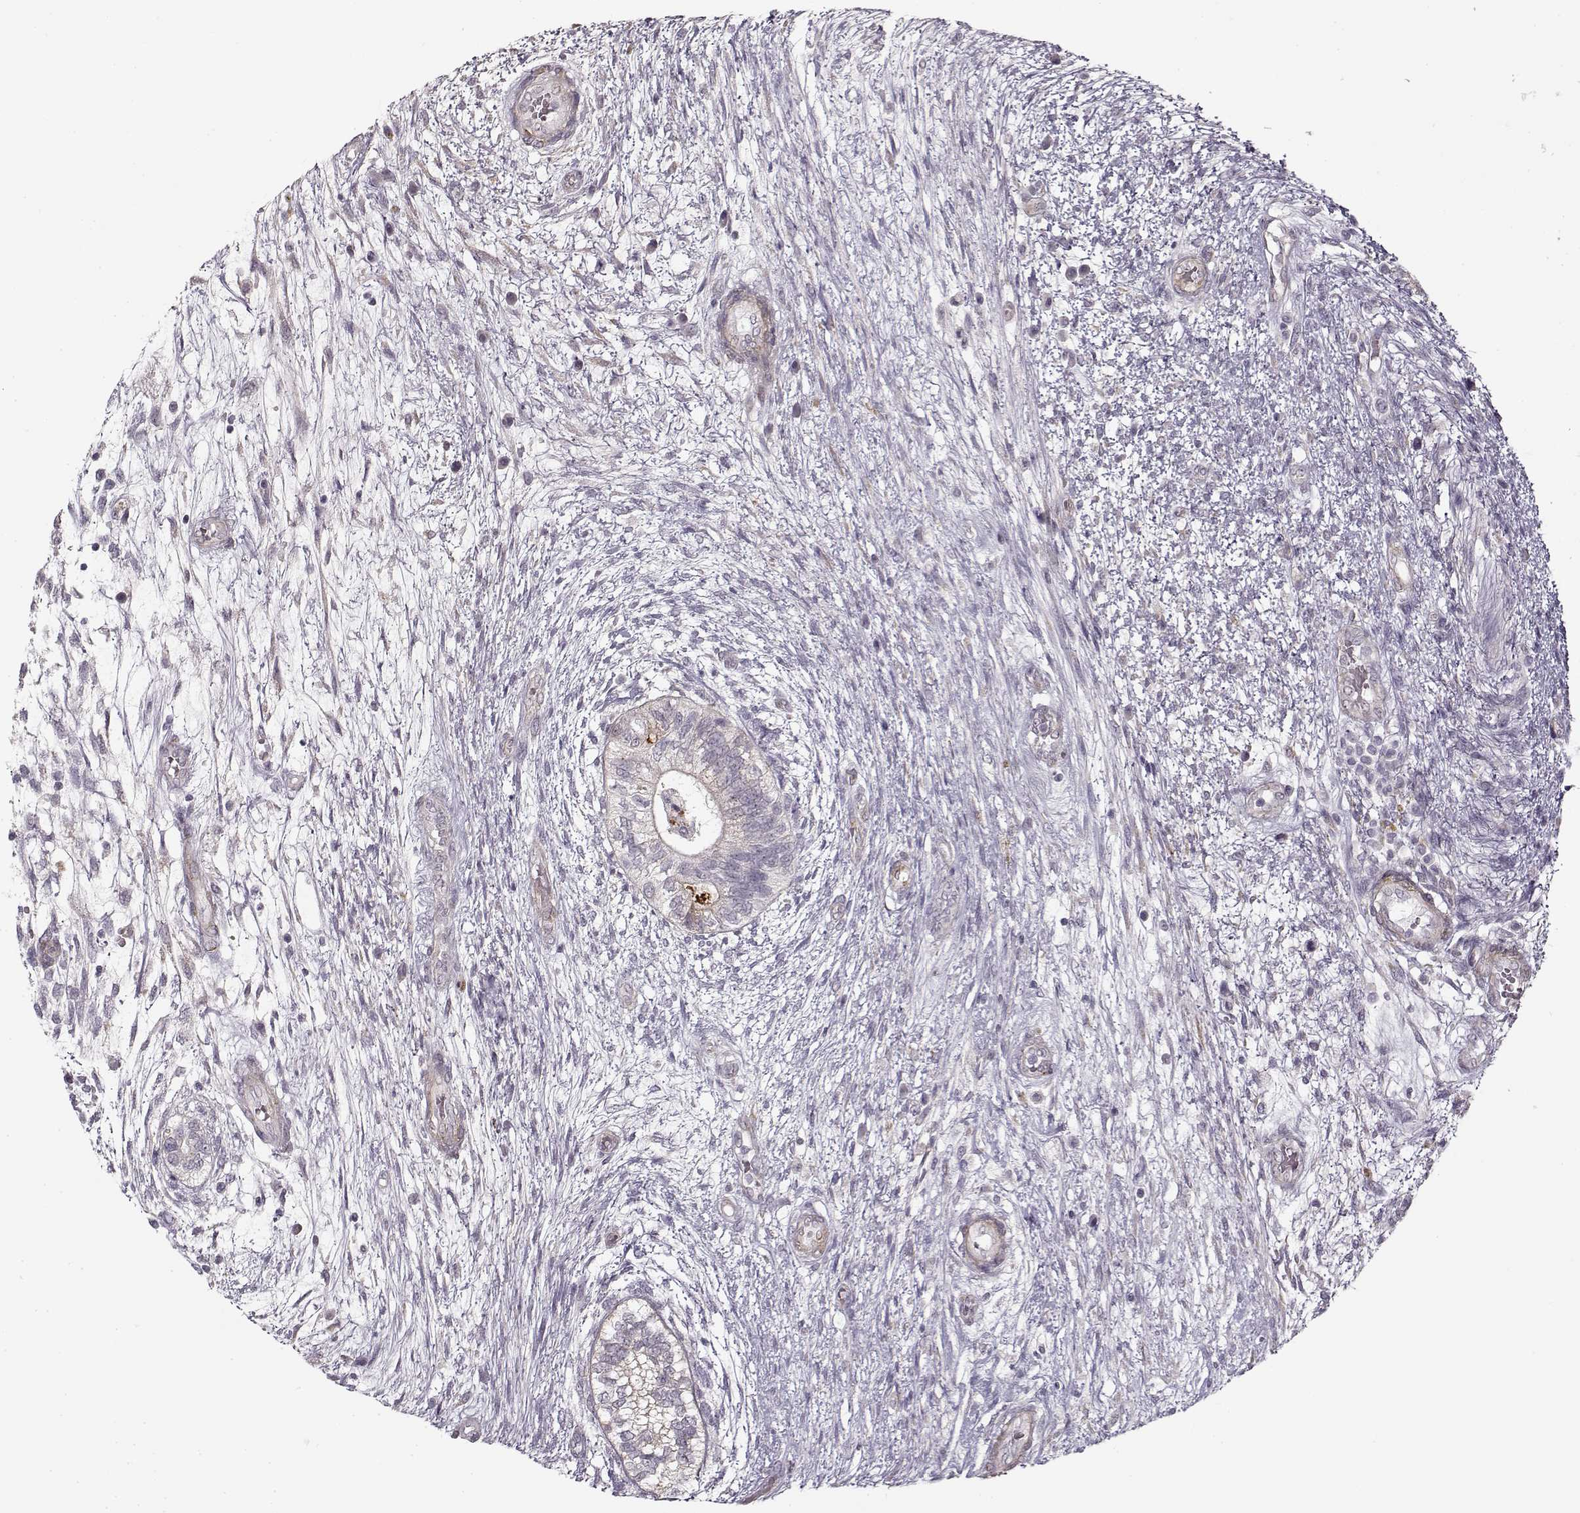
{"staining": {"intensity": "negative", "quantity": "none", "location": "none"}, "tissue": "testis cancer", "cell_type": "Tumor cells", "image_type": "cancer", "snomed": [{"axis": "morphology", "description": "Normal tissue, NOS"}, {"axis": "morphology", "description": "Carcinoma, Embryonal, NOS"}, {"axis": "topography", "description": "Testis"}, {"axis": "topography", "description": "Epididymis"}], "caption": "Immunohistochemistry (IHC) photomicrograph of neoplastic tissue: embryonal carcinoma (testis) stained with DAB (3,3'-diaminobenzidine) displays no significant protein expression in tumor cells. Brightfield microscopy of IHC stained with DAB (3,3'-diaminobenzidine) (brown) and hematoxylin (blue), captured at high magnification.", "gene": "LAMB2", "patient": {"sex": "male", "age": 32}}